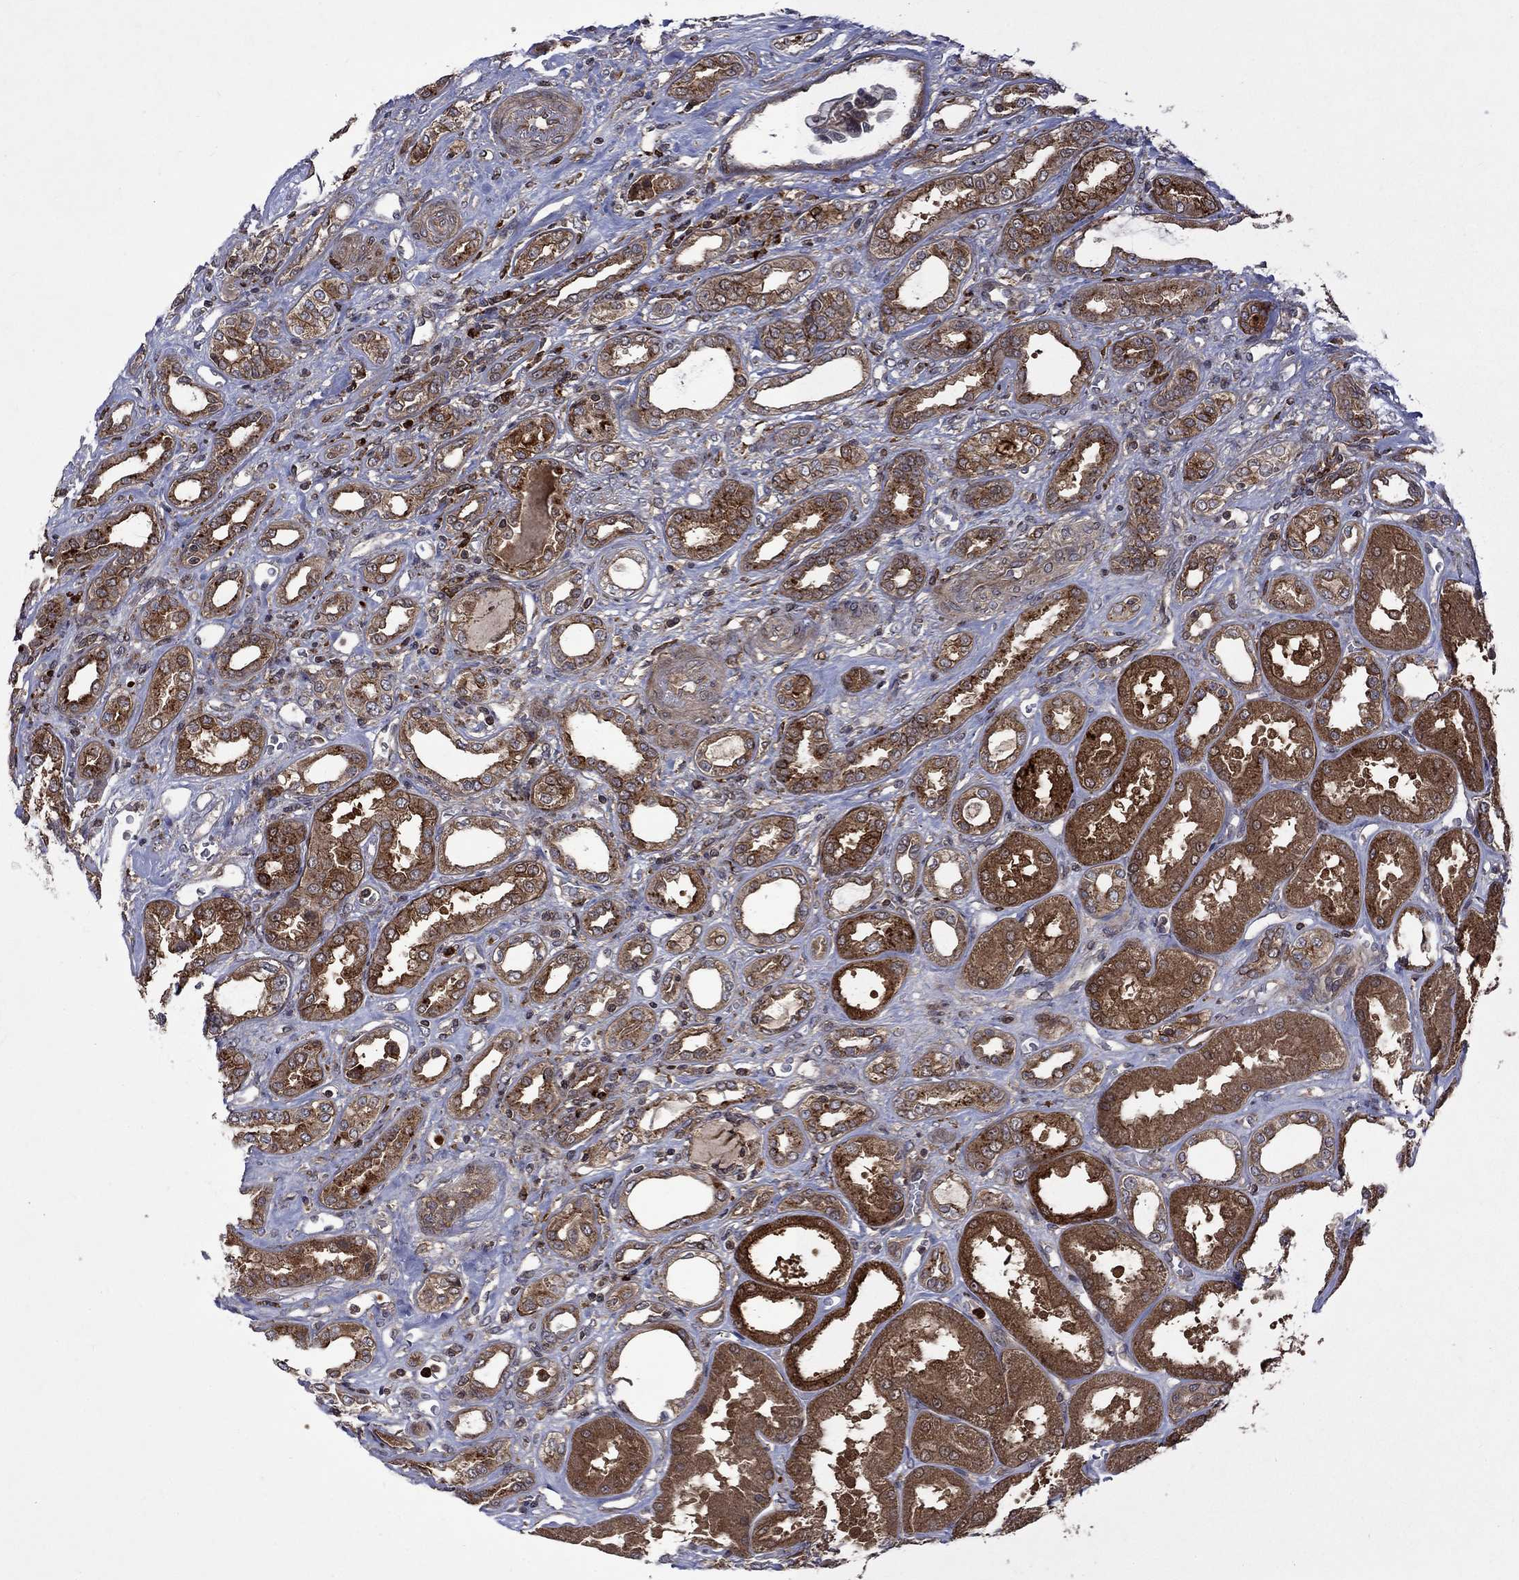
{"staining": {"intensity": "moderate", "quantity": ">75%", "location": "cytoplasmic/membranous"}, "tissue": "renal cancer", "cell_type": "Tumor cells", "image_type": "cancer", "snomed": [{"axis": "morphology", "description": "Adenocarcinoma, NOS"}, {"axis": "topography", "description": "Kidney"}], "caption": "Human adenocarcinoma (renal) stained for a protein (brown) shows moderate cytoplasmic/membranous positive staining in approximately >75% of tumor cells.", "gene": "TMEM33", "patient": {"sex": "male", "age": 63}}